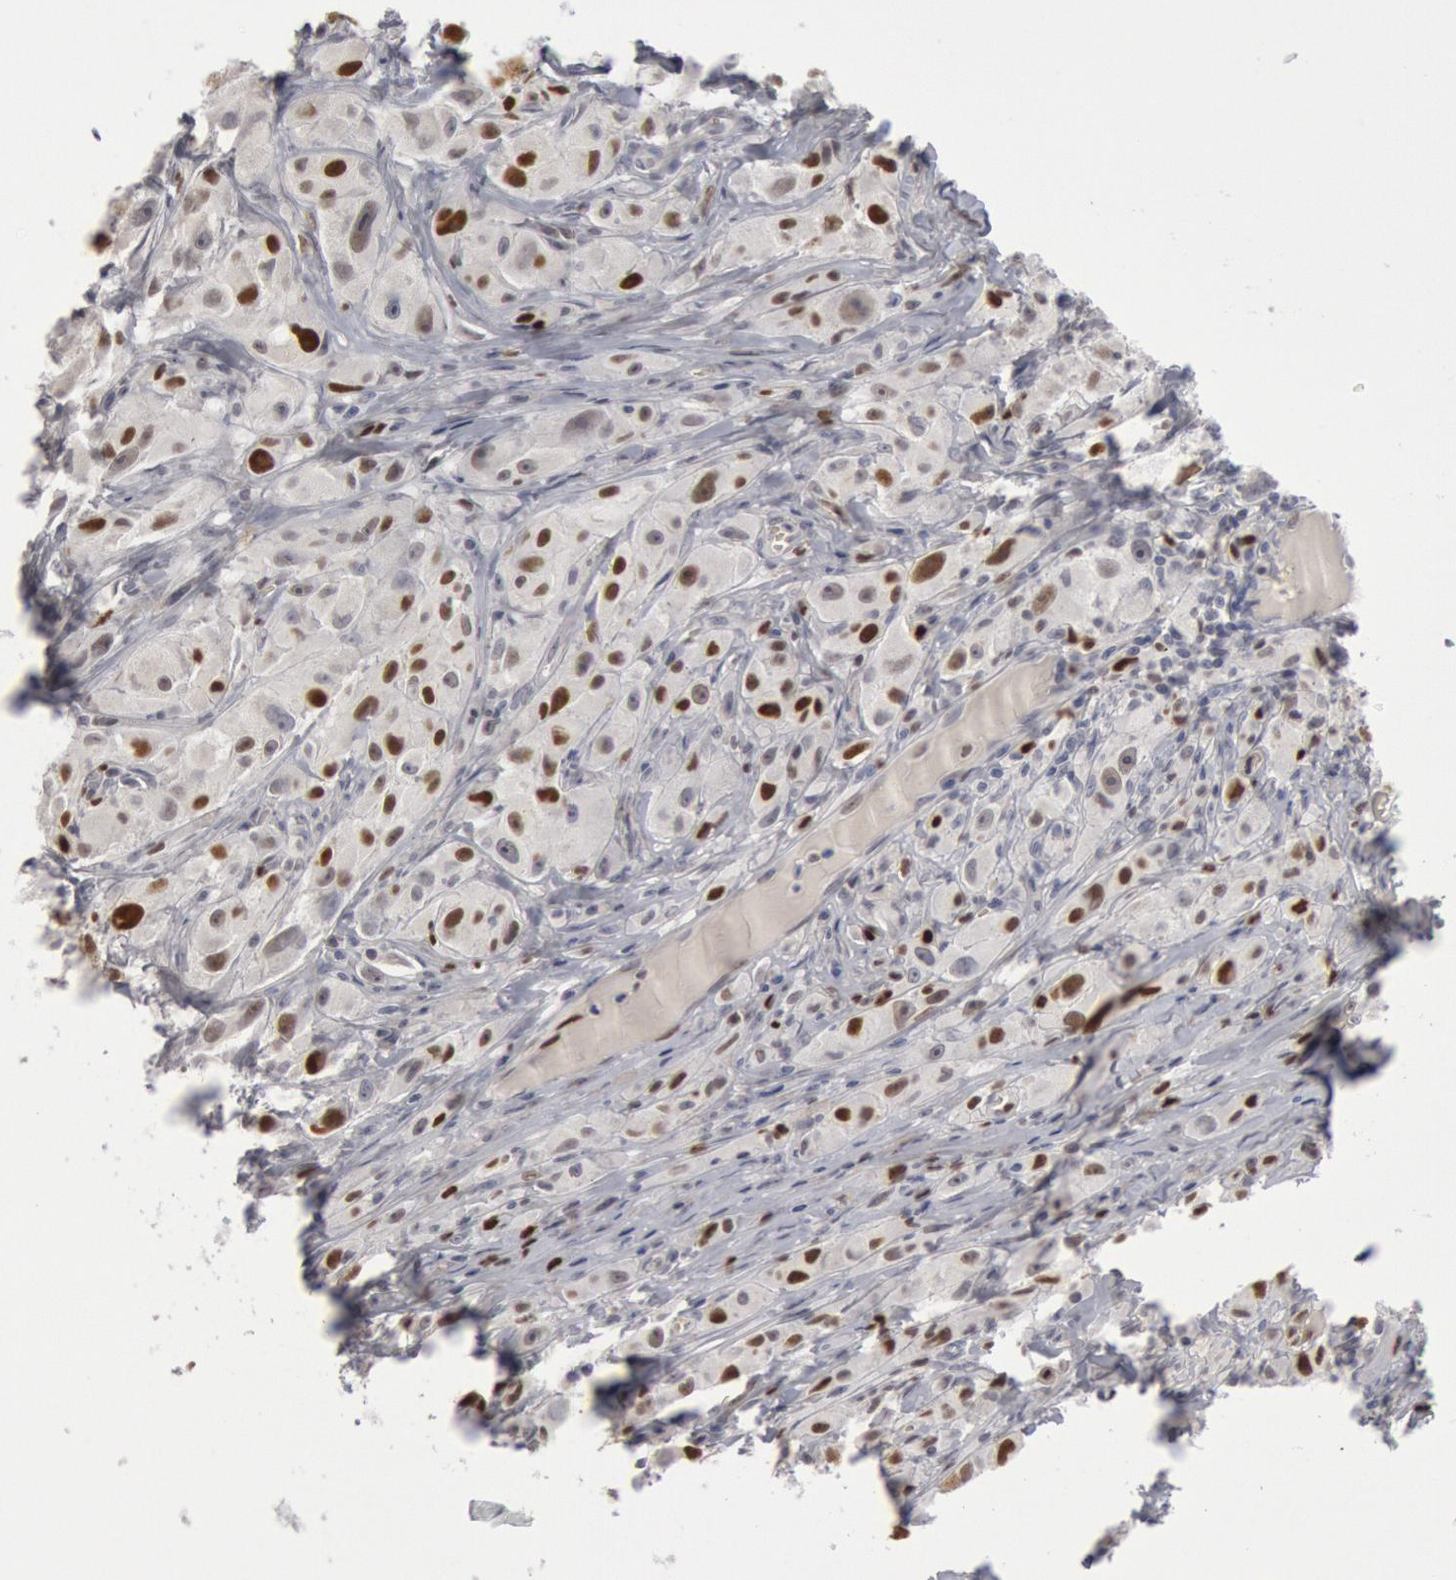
{"staining": {"intensity": "strong", "quantity": "25%-75%", "location": "nuclear"}, "tissue": "melanoma", "cell_type": "Tumor cells", "image_type": "cancer", "snomed": [{"axis": "morphology", "description": "Malignant melanoma, NOS"}, {"axis": "topography", "description": "Skin"}], "caption": "Human malignant melanoma stained with a protein marker exhibits strong staining in tumor cells.", "gene": "WDHD1", "patient": {"sex": "male", "age": 56}}